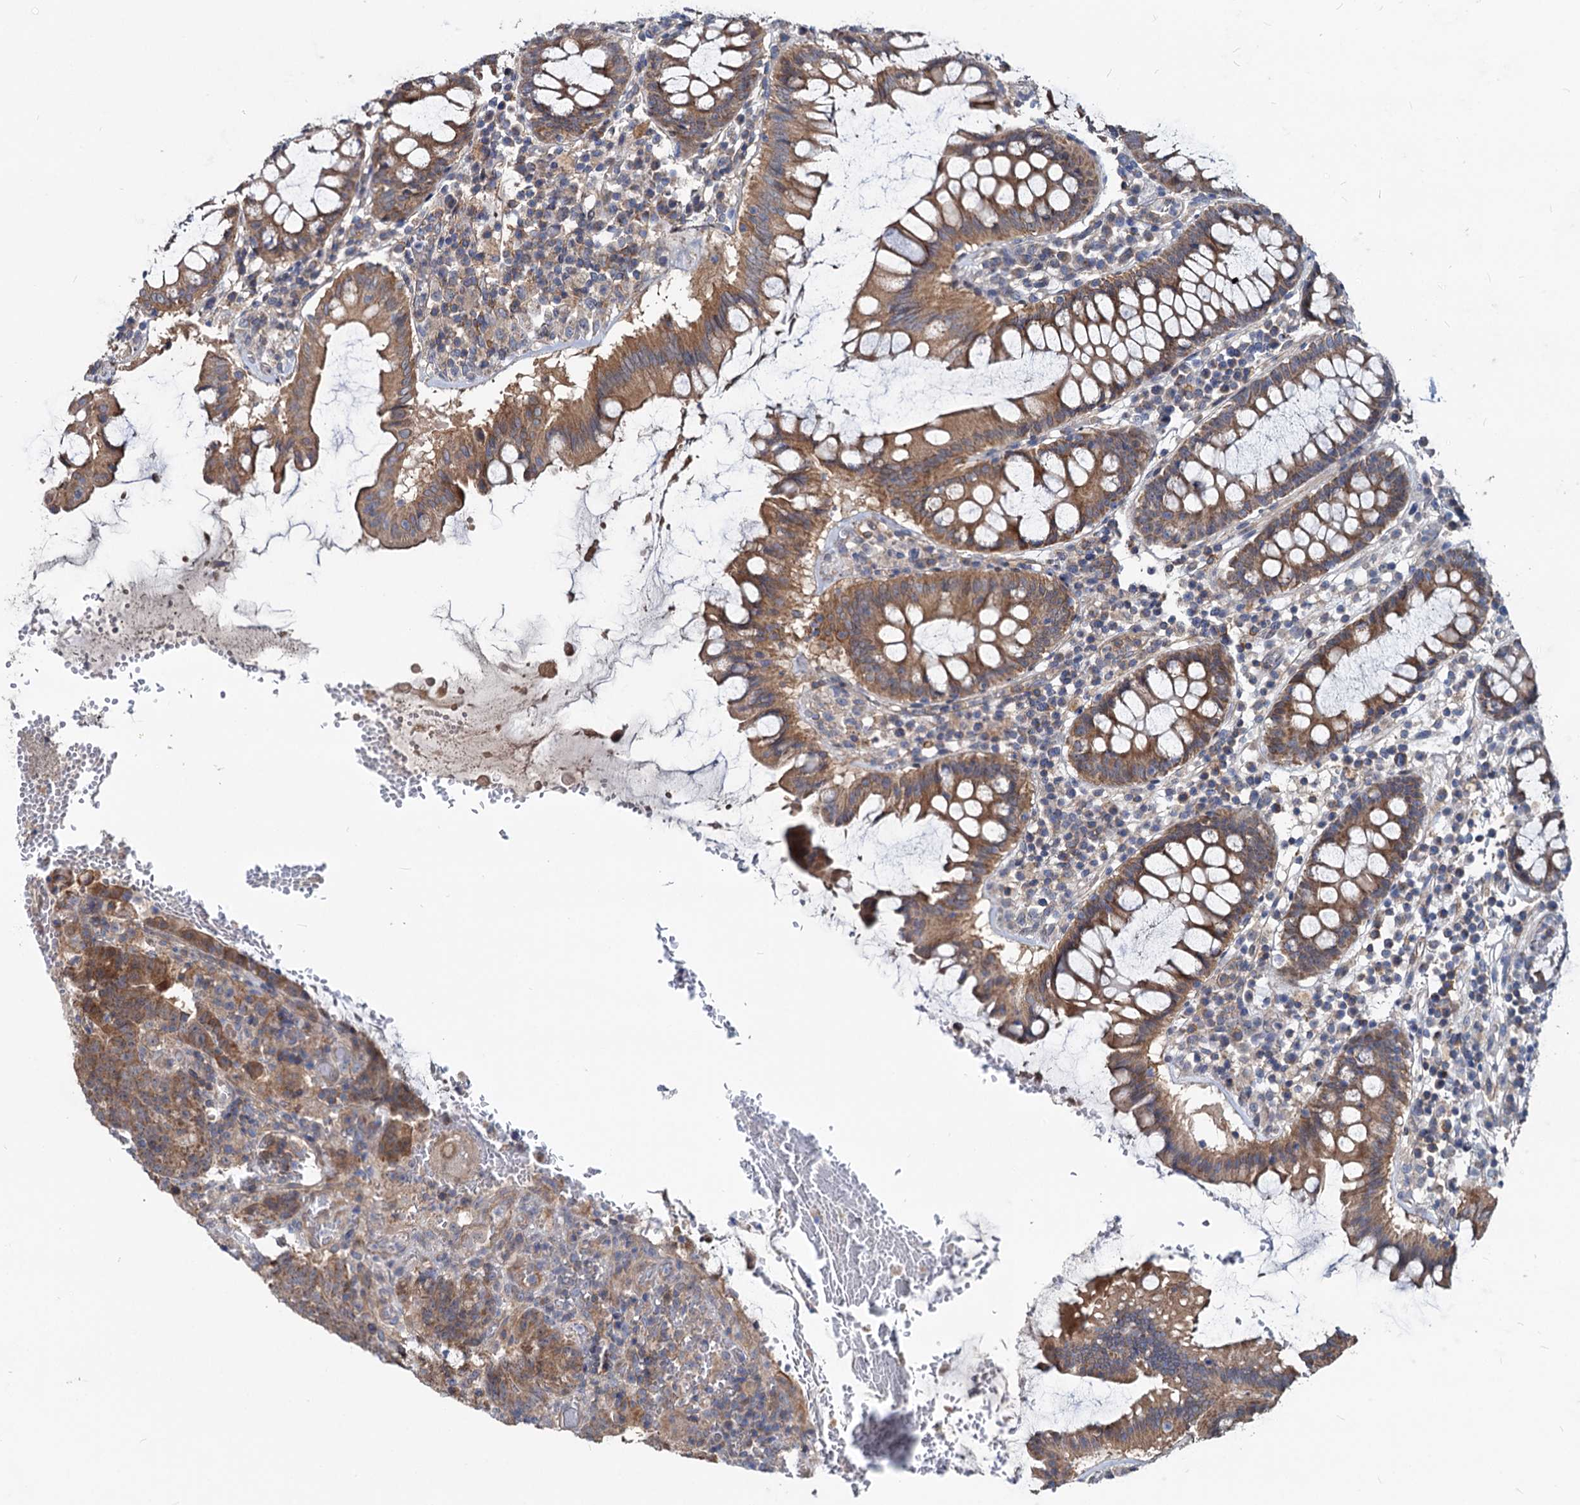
{"staining": {"intensity": "moderate", "quantity": ">75%", "location": "cytoplasmic/membranous"}, "tissue": "colorectal cancer", "cell_type": "Tumor cells", "image_type": "cancer", "snomed": [{"axis": "morphology", "description": "Normal tissue, NOS"}, {"axis": "morphology", "description": "Adenocarcinoma, NOS"}, {"axis": "topography", "description": "Colon"}], "caption": "IHC image of neoplastic tissue: human colorectal adenocarcinoma stained using immunohistochemistry (IHC) demonstrates medium levels of moderate protein expression localized specifically in the cytoplasmic/membranous of tumor cells, appearing as a cytoplasmic/membranous brown color.", "gene": "IDI1", "patient": {"sex": "female", "age": 75}}